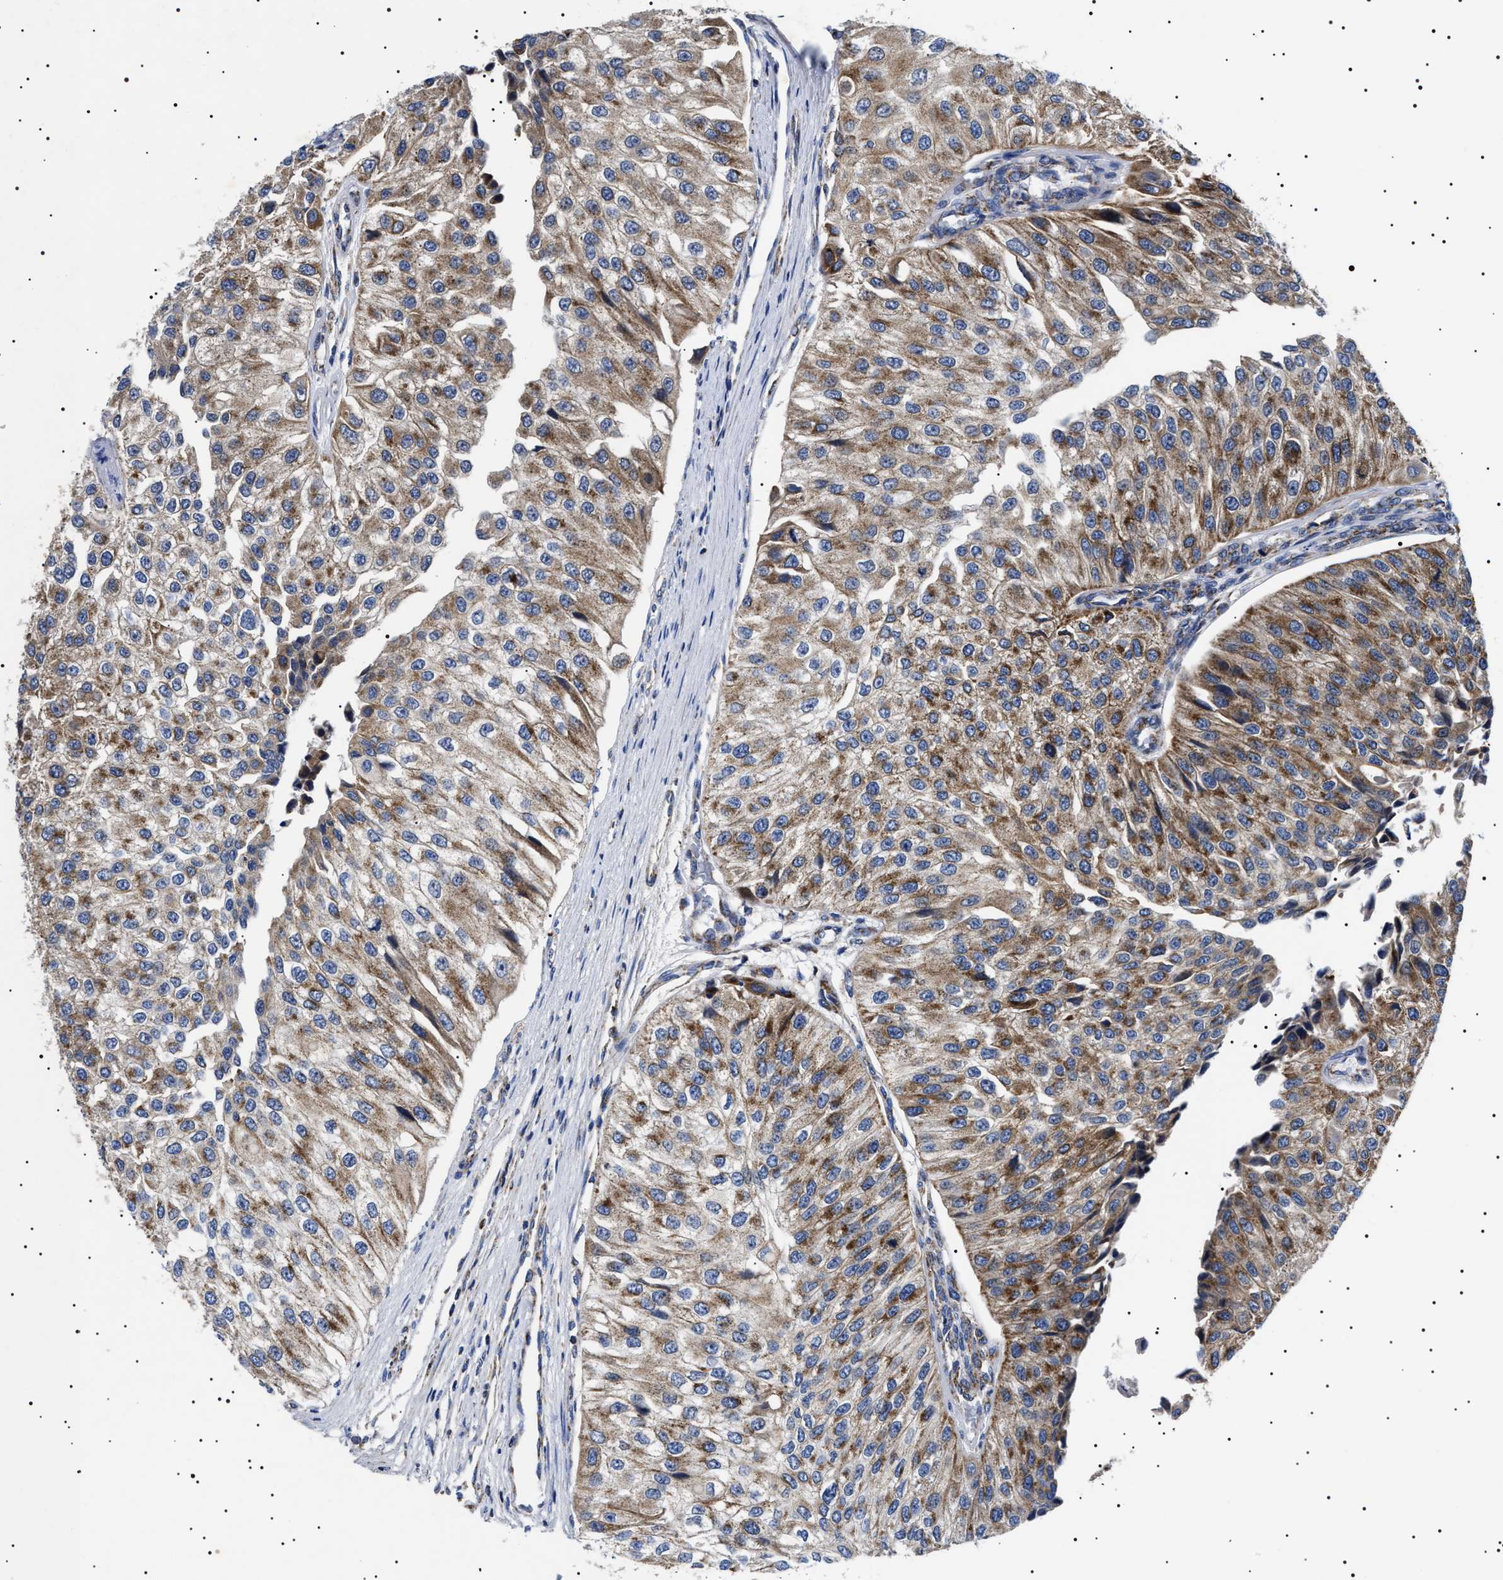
{"staining": {"intensity": "strong", "quantity": ">75%", "location": "cytoplasmic/membranous"}, "tissue": "urothelial cancer", "cell_type": "Tumor cells", "image_type": "cancer", "snomed": [{"axis": "morphology", "description": "Urothelial carcinoma, High grade"}, {"axis": "topography", "description": "Kidney"}, {"axis": "topography", "description": "Urinary bladder"}], "caption": "Urothelial cancer stained for a protein (brown) displays strong cytoplasmic/membranous positive expression in about >75% of tumor cells.", "gene": "CHRDL2", "patient": {"sex": "male", "age": 77}}